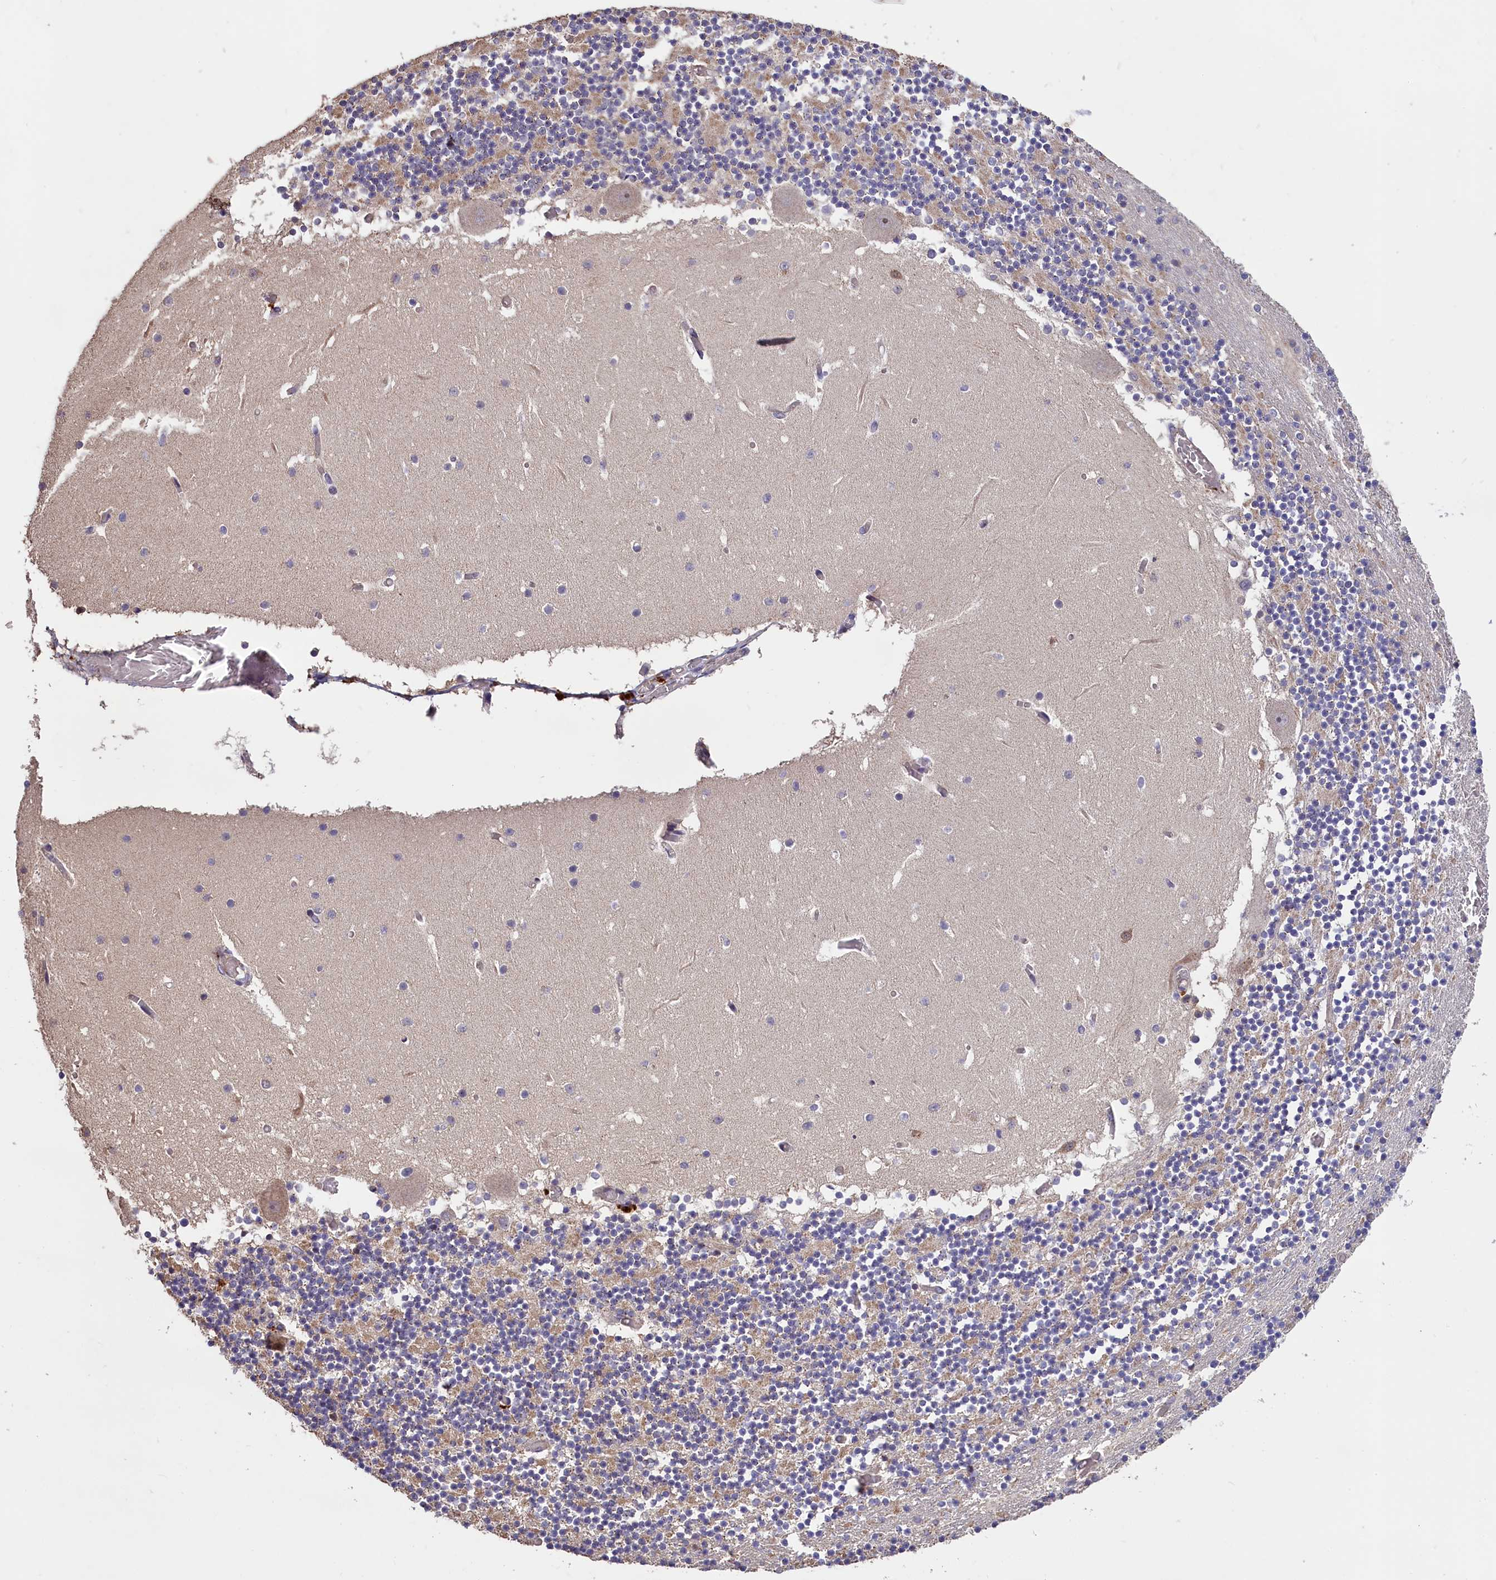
{"staining": {"intensity": "negative", "quantity": "none", "location": "none"}, "tissue": "cerebellum", "cell_type": "Cells in granular layer", "image_type": "normal", "snomed": [{"axis": "morphology", "description": "Normal tissue, NOS"}, {"axis": "topography", "description": "Cerebellum"}], "caption": "Image shows no protein expression in cells in granular layer of benign cerebellum. (DAB (3,3'-diaminobenzidine) immunohistochemistry, high magnification).", "gene": "CLRN2", "patient": {"sex": "female", "age": 28}}